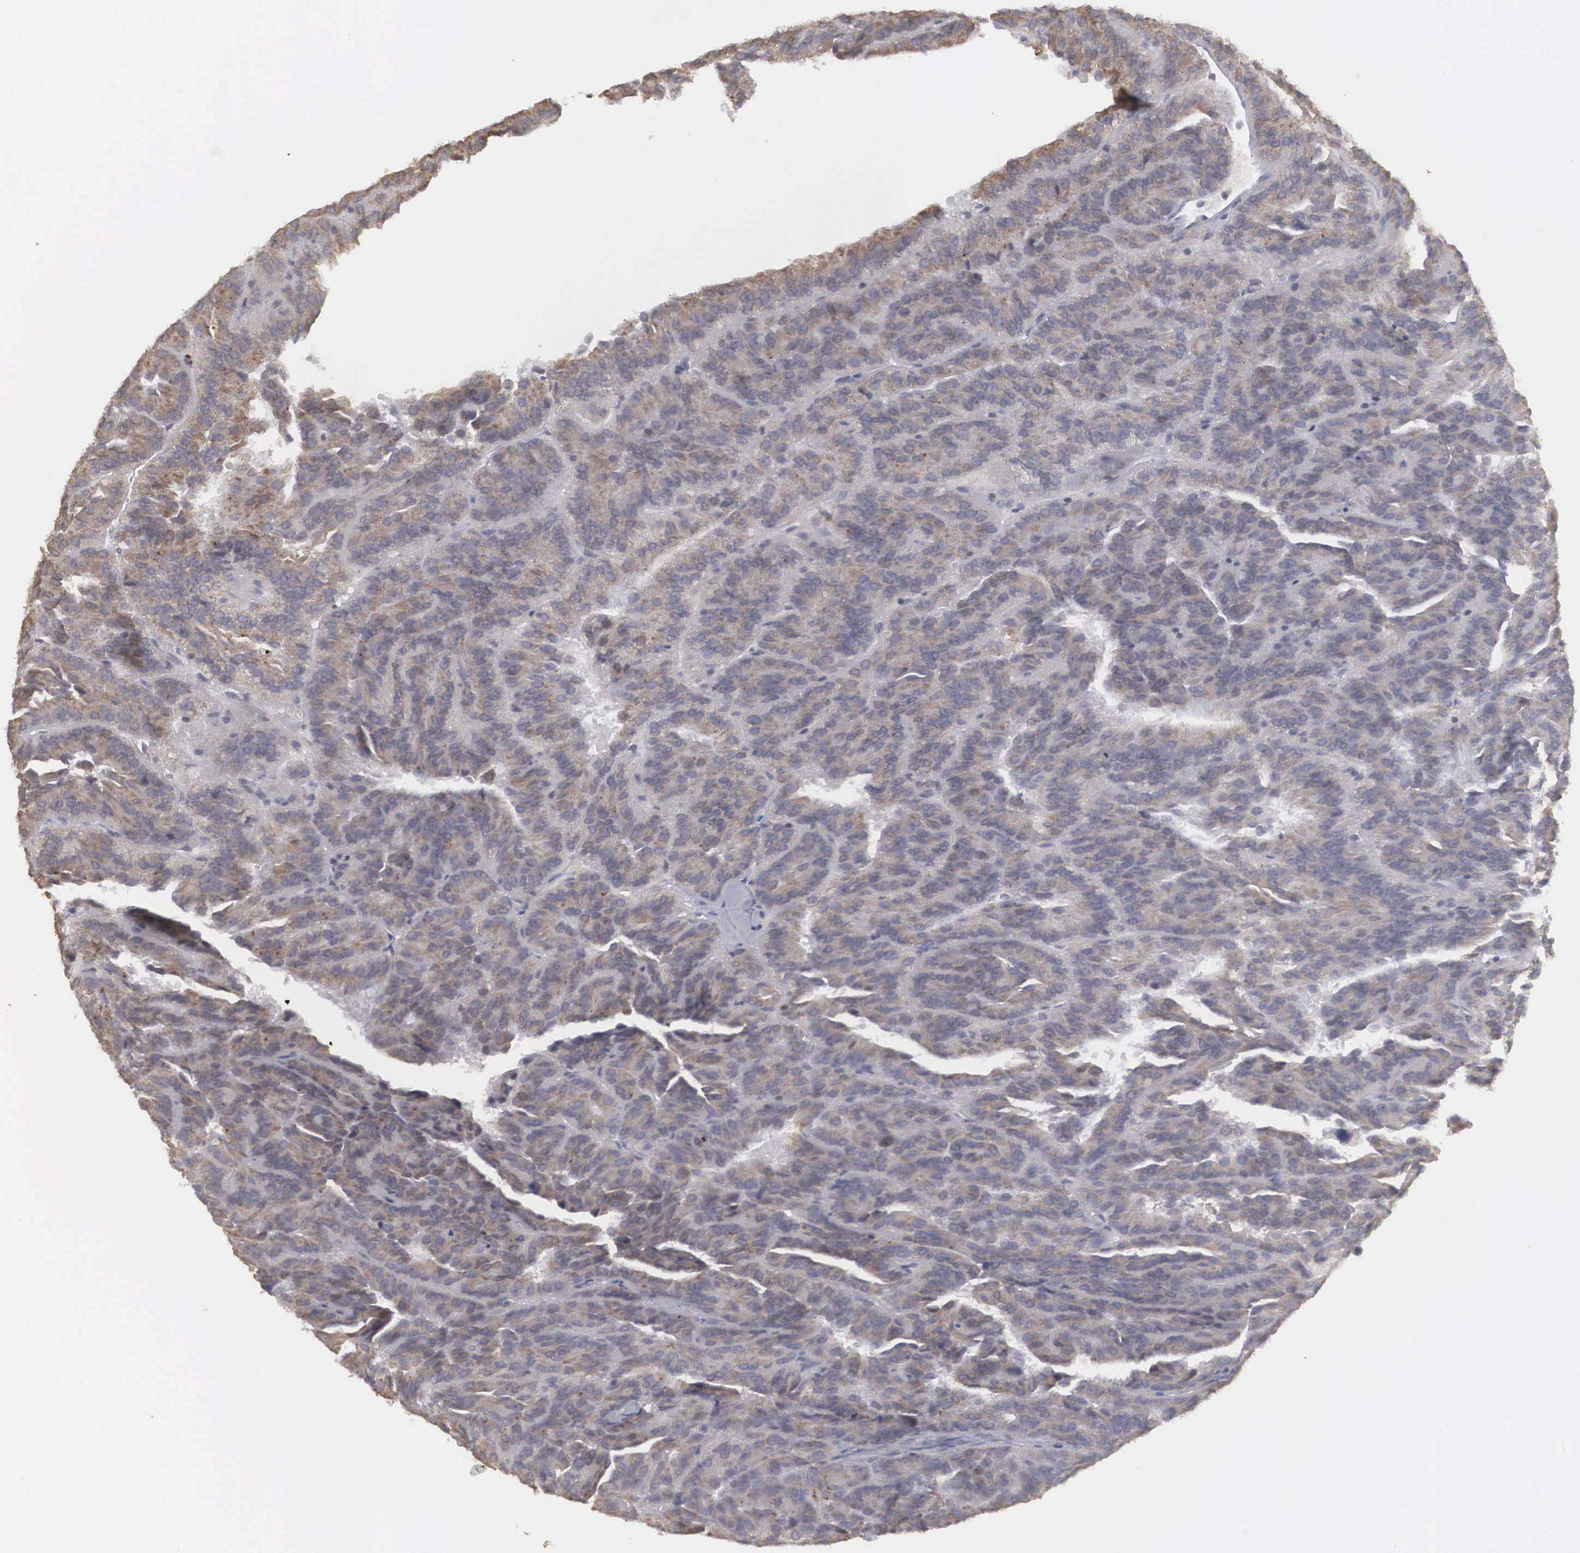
{"staining": {"intensity": "weak", "quantity": "25%-75%", "location": "cytoplasmic/membranous"}, "tissue": "renal cancer", "cell_type": "Tumor cells", "image_type": "cancer", "snomed": [{"axis": "morphology", "description": "Adenocarcinoma, NOS"}, {"axis": "topography", "description": "Kidney"}], "caption": "Immunohistochemical staining of human adenocarcinoma (renal) demonstrates weak cytoplasmic/membranous protein staining in approximately 25%-75% of tumor cells.", "gene": "WDR89", "patient": {"sex": "male", "age": 46}}